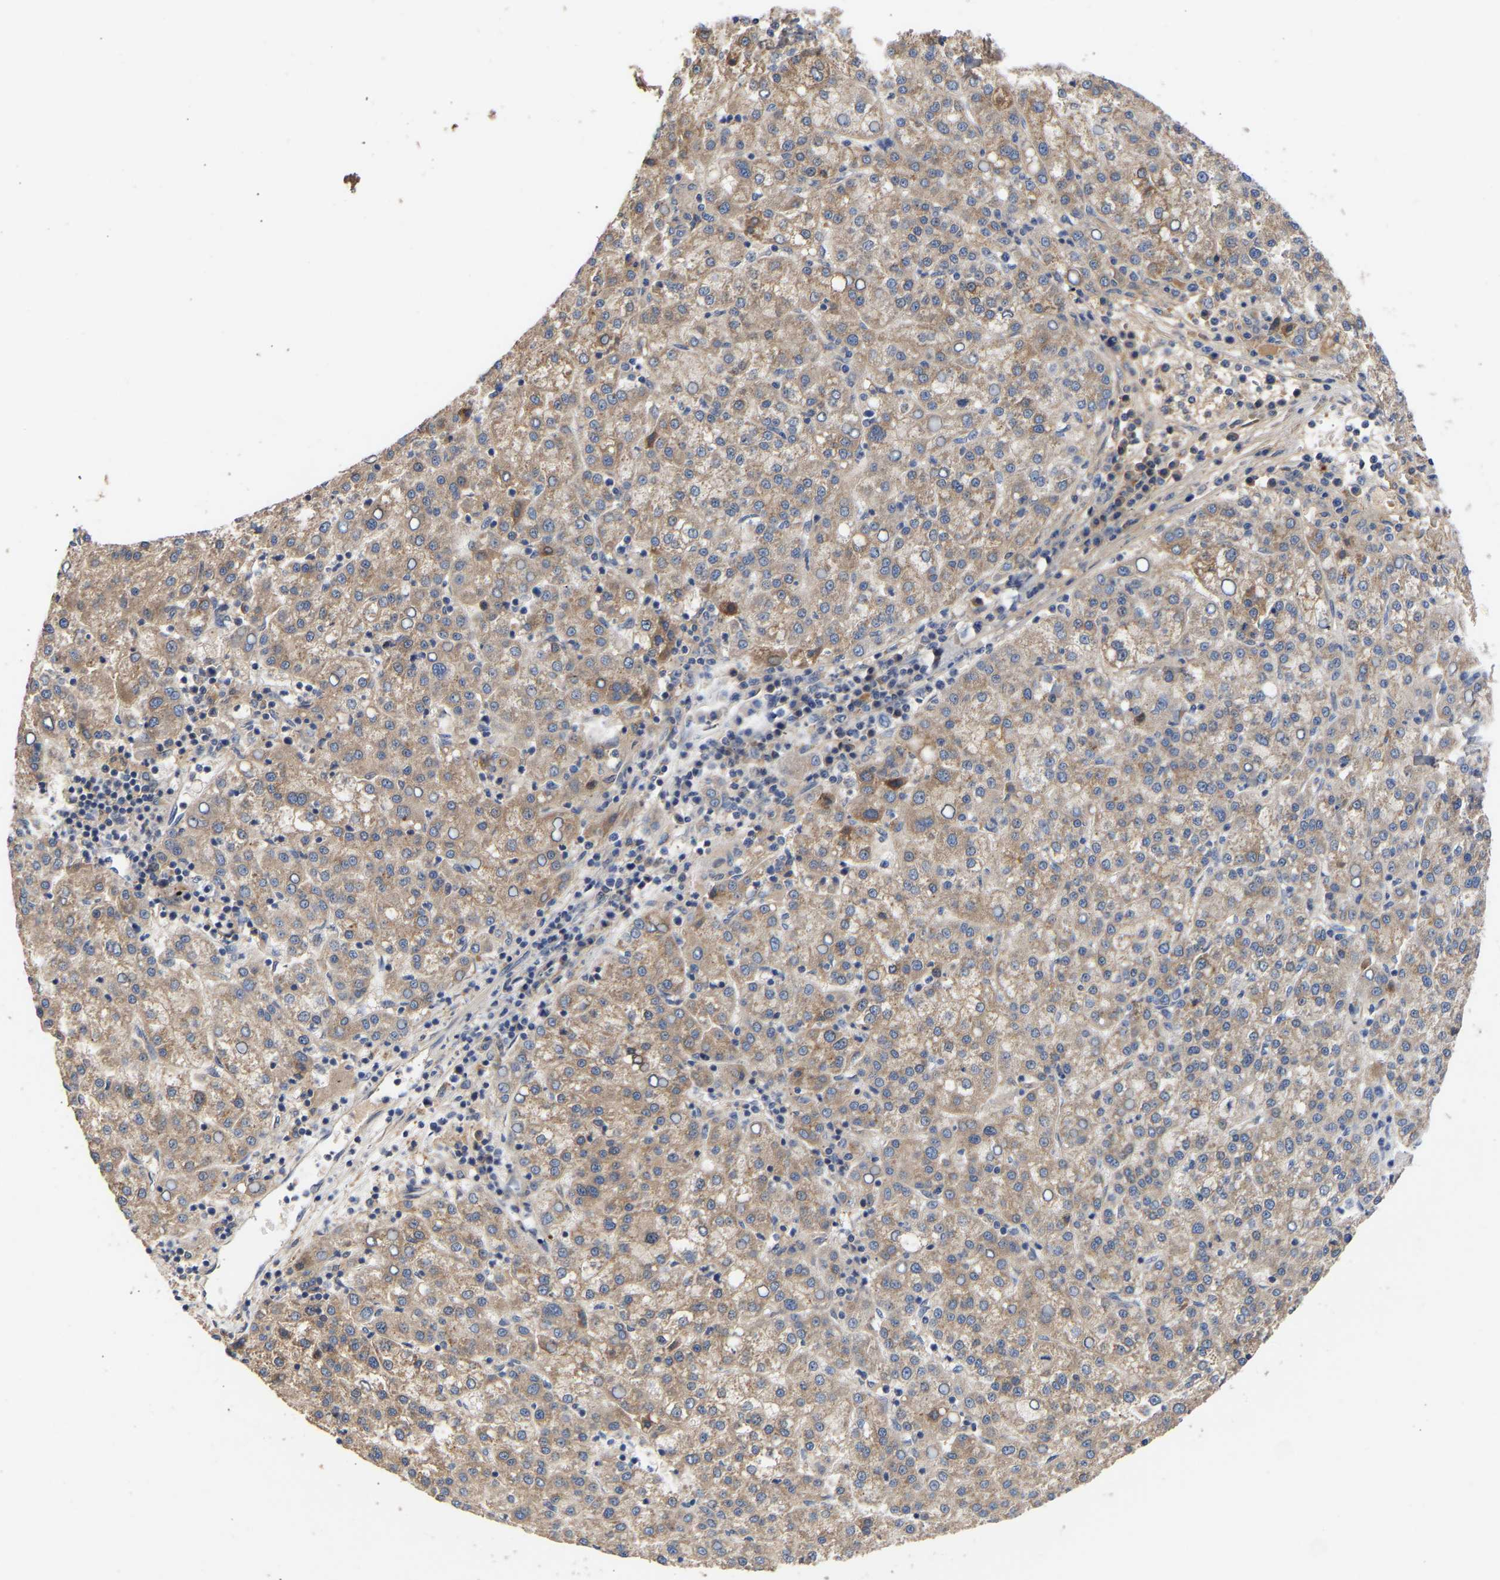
{"staining": {"intensity": "weak", "quantity": ">75%", "location": "cytoplasmic/membranous"}, "tissue": "liver cancer", "cell_type": "Tumor cells", "image_type": "cancer", "snomed": [{"axis": "morphology", "description": "Carcinoma, Hepatocellular, NOS"}, {"axis": "topography", "description": "Liver"}], "caption": "This is a micrograph of IHC staining of hepatocellular carcinoma (liver), which shows weak expression in the cytoplasmic/membranous of tumor cells.", "gene": "KASH5", "patient": {"sex": "female", "age": 58}}